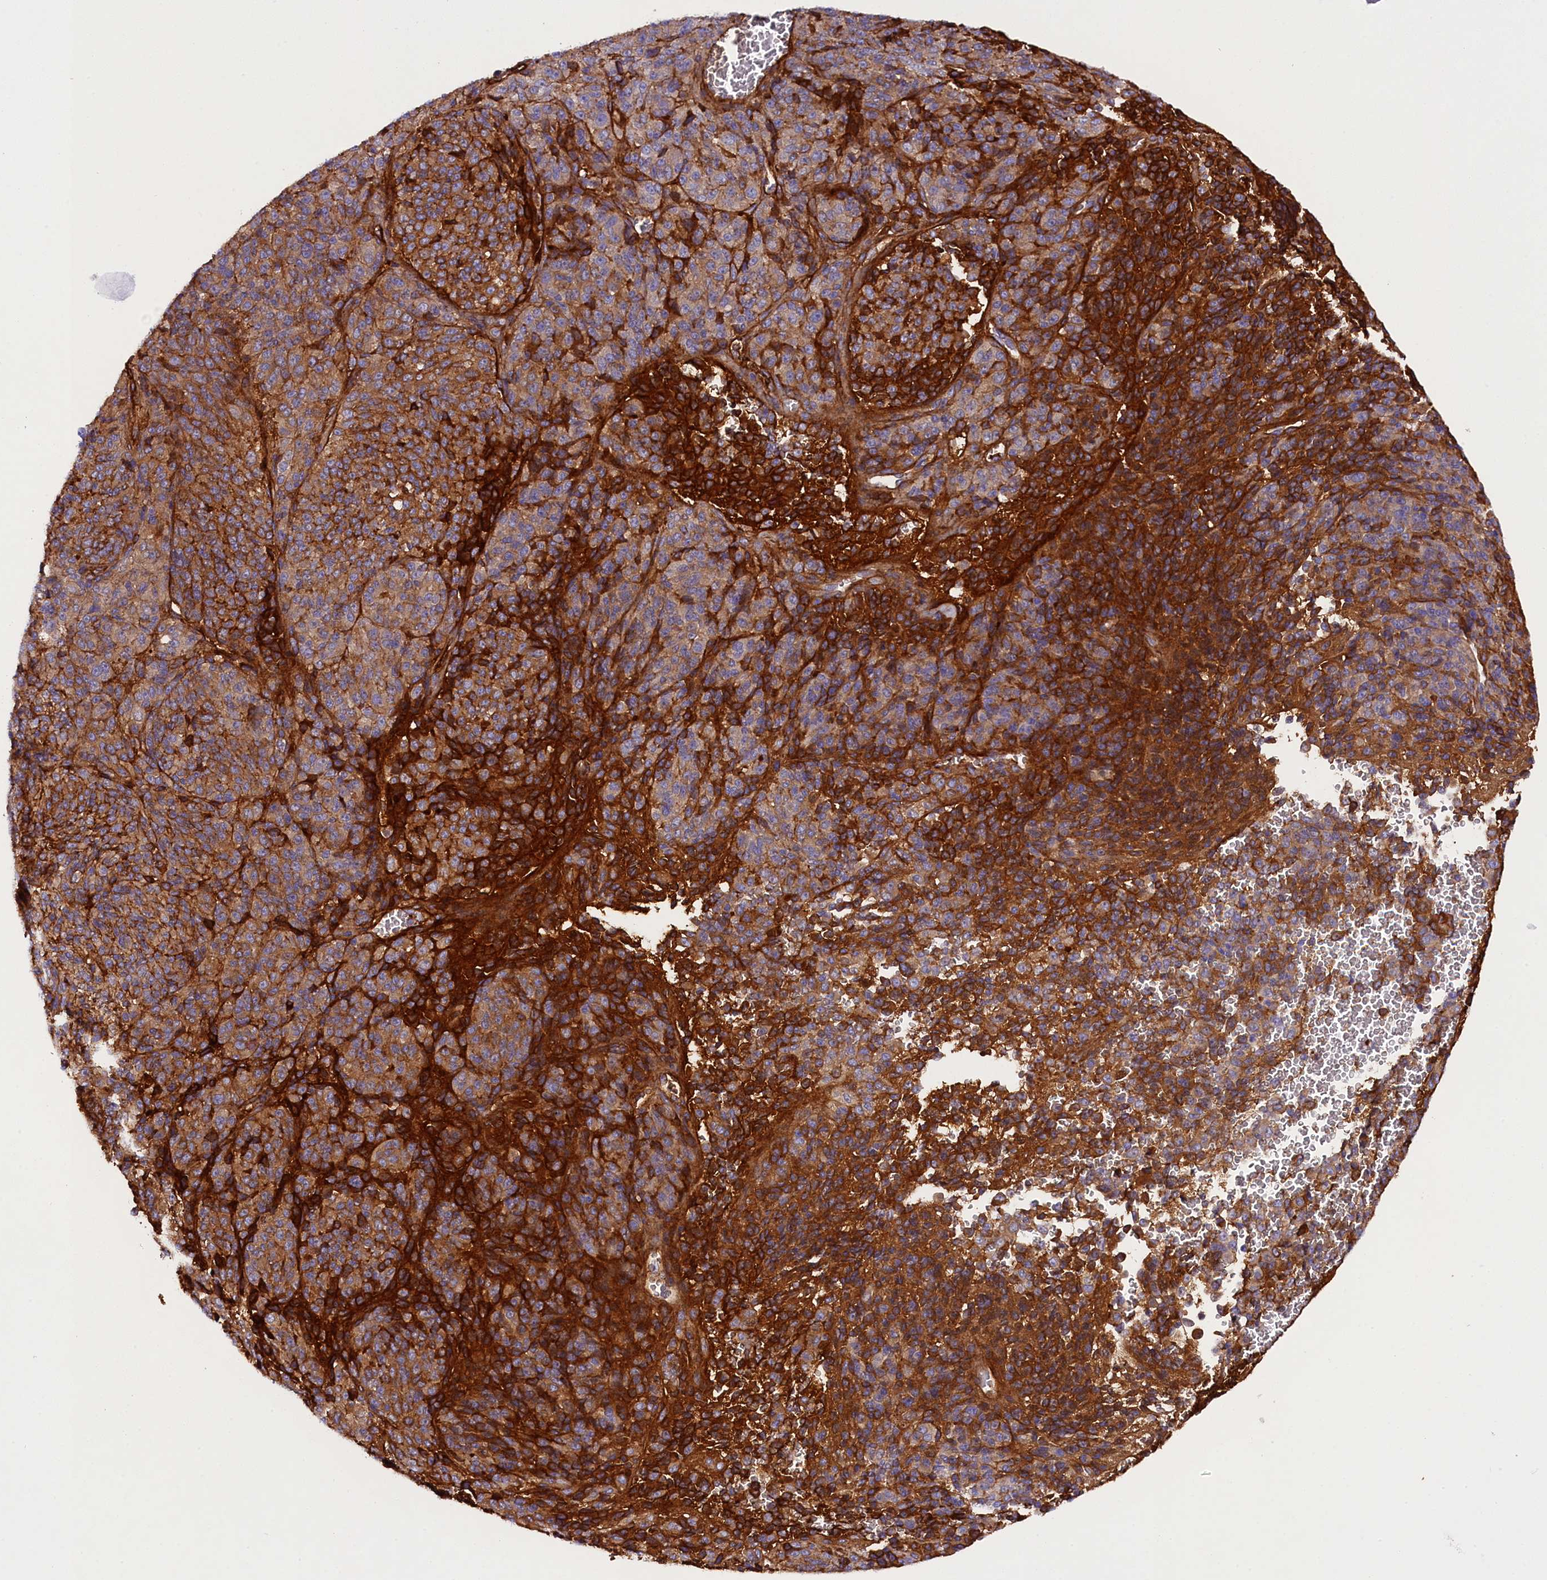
{"staining": {"intensity": "moderate", "quantity": "25%-75%", "location": "cytoplasmic/membranous"}, "tissue": "melanoma", "cell_type": "Tumor cells", "image_type": "cancer", "snomed": [{"axis": "morphology", "description": "Malignant melanoma, Metastatic site"}, {"axis": "topography", "description": "Brain"}], "caption": "A histopathology image of malignant melanoma (metastatic site) stained for a protein demonstrates moderate cytoplasmic/membranous brown staining in tumor cells. The staining is performed using DAB brown chromogen to label protein expression. The nuclei are counter-stained blue using hematoxylin.", "gene": "SOD3", "patient": {"sex": "female", "age": 56}}